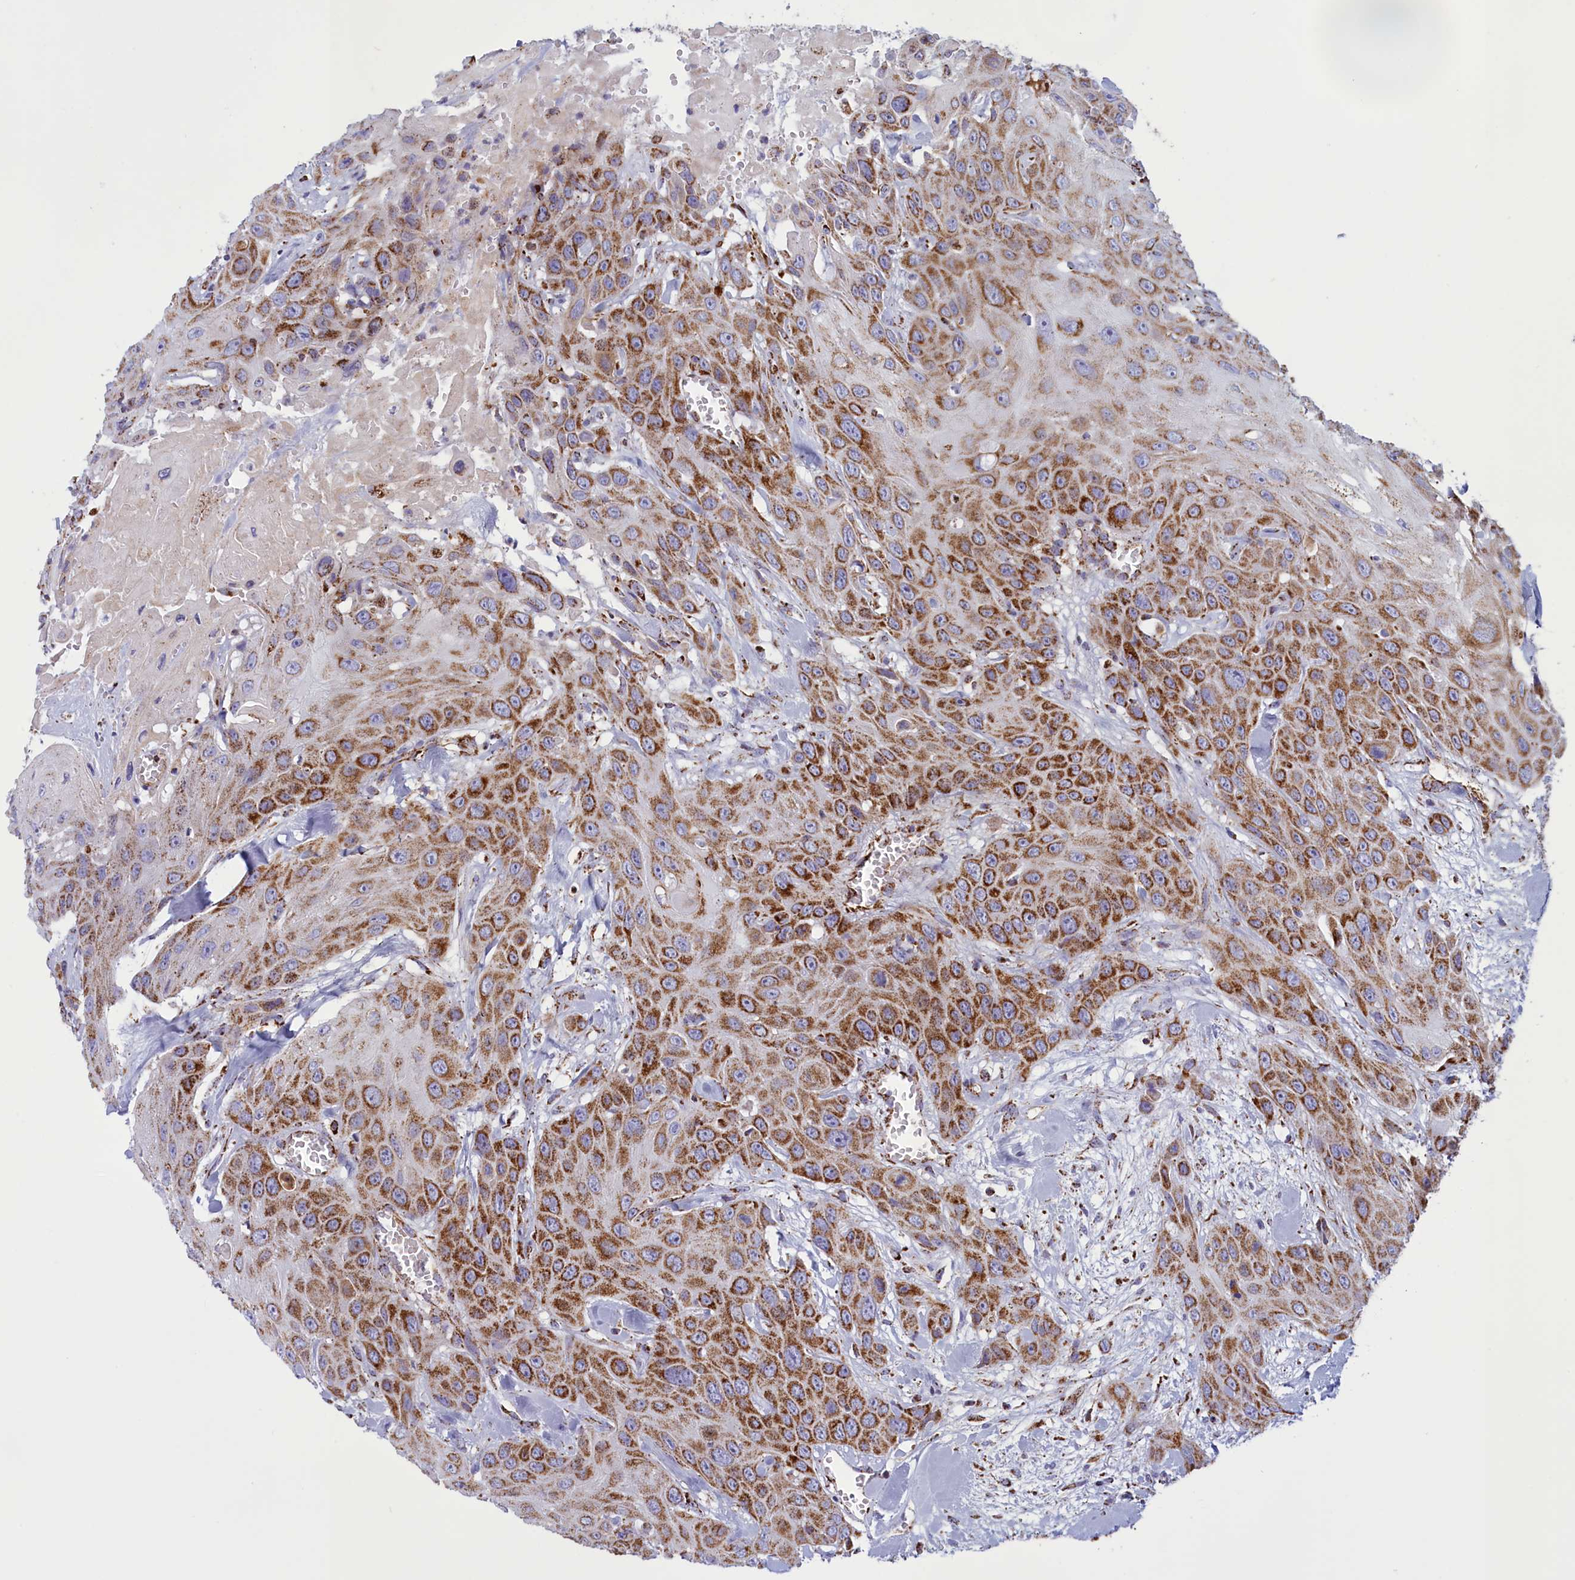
{"staining": {"intensity": "strong", "quantity": ">75%", "location": "cytoplasmic/membranous"}, "tissue": "head and neck cancer", "cell_type": "Tumor cells", "image_type": "cancer", "snomed": [{"axis": "morphology", "description": "Squamous cell carcinoma, NOS"}, {"axis": "topography", "description": "Head-Neck"}], "caption": "A brown stain labels strong cytoplasmic/membranous staining of a protein in human head and neck squamous cell carcinoma tumor cells. (Stains: DAB (3,3'-diaminobenzidine) in brown, nuclei in blue, Microscopy: brightfield microscopy at high magnification).", "gene": "ISOC2", "patient": {"sex": "male", "age": 81}}